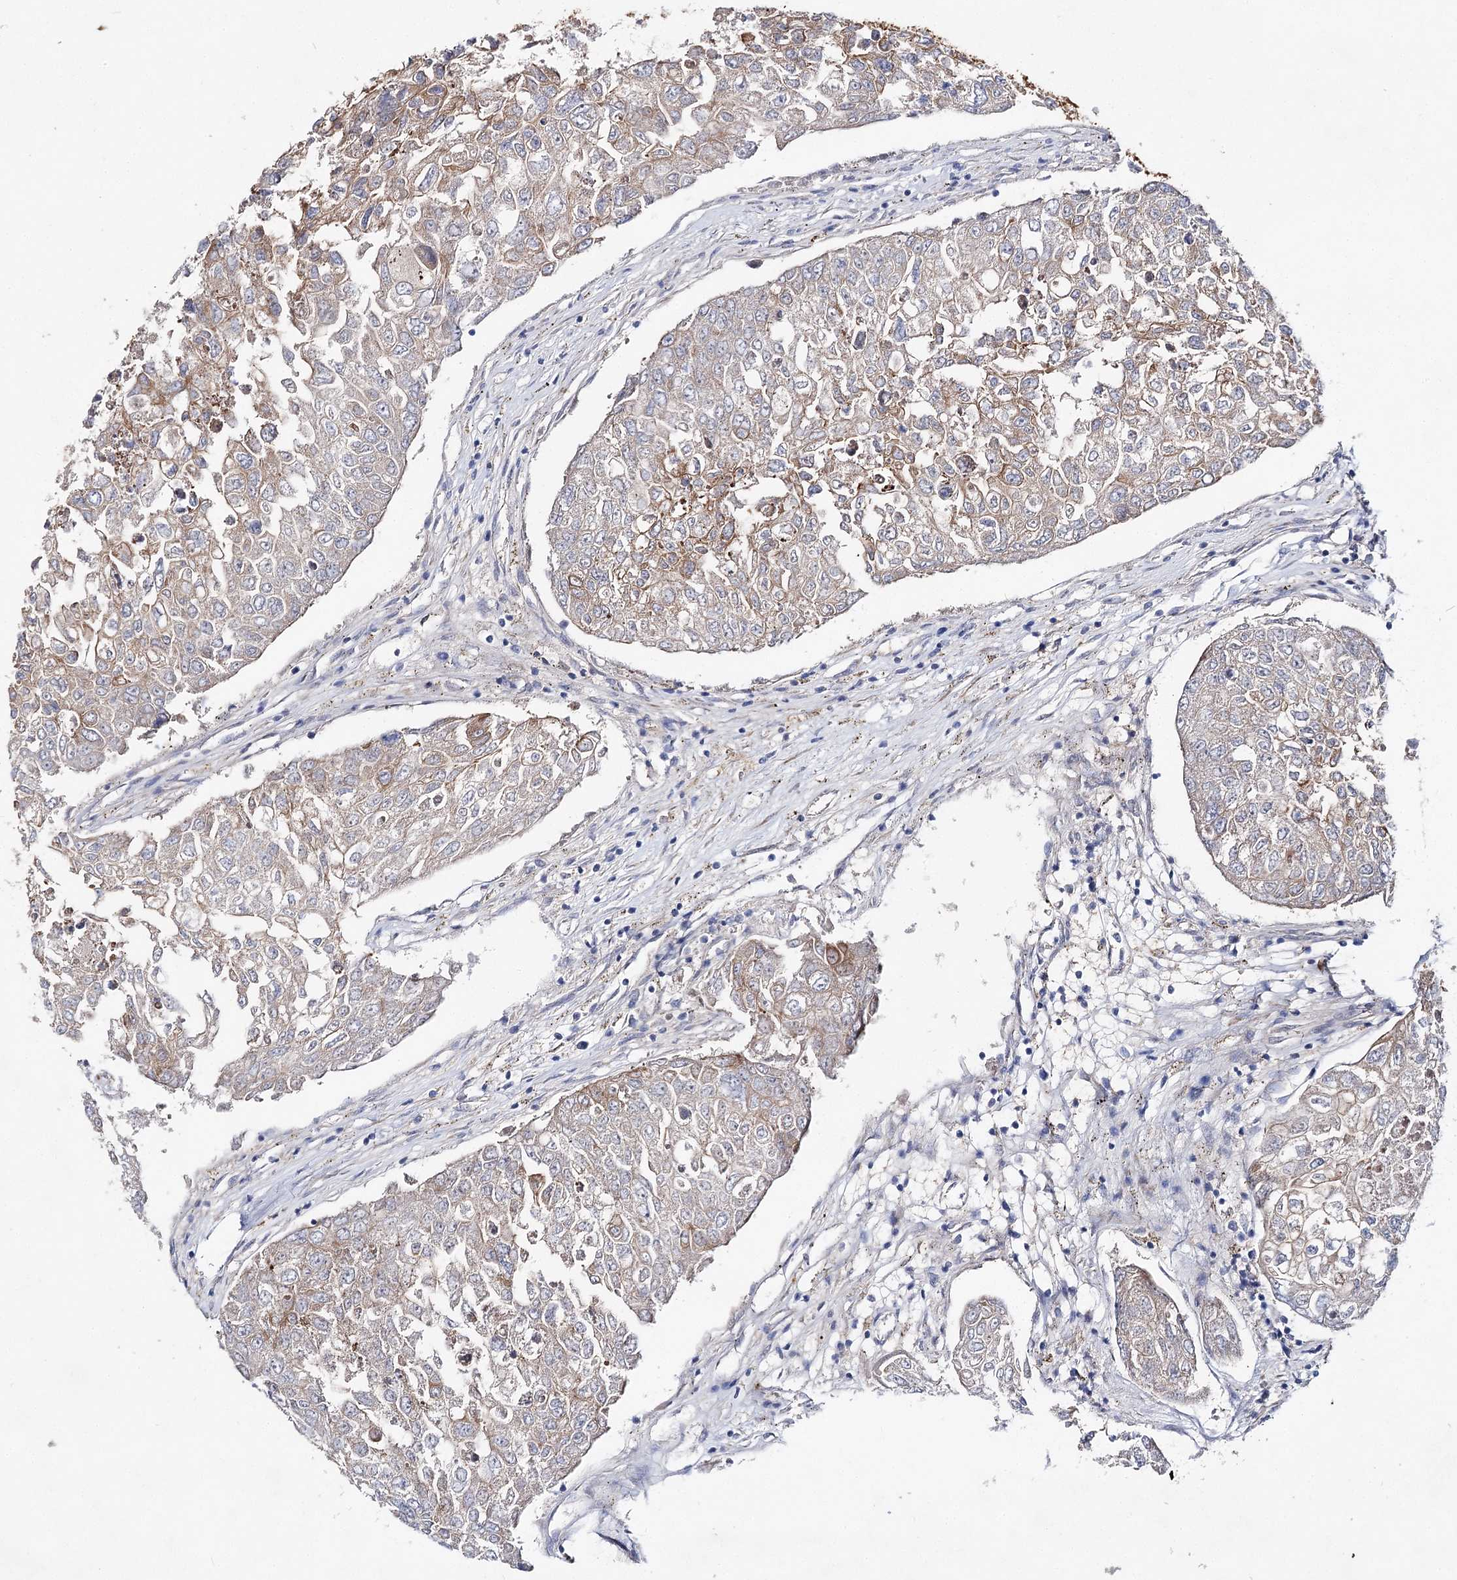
{"staining": {"intensity": "weak", "quantity": "25%-75%", "location": "cytoplasmic/membranous"}, "tissue": "urothelial cancer", "cell_type": "Tumor cells", "image_type": "cancer", "snomed": [{"axis": "morphology", "description": "Urothelial carcinoma, High grade"}, {"axis": "topography", "description": "Lymph node"}, {"axis": "topography", "description": "Urinary bladder"}], "caption": "Urothelial carcinoma (high-grade) stained with immunohistochemistry (IHC) exhibits weak cytoplasmic/membranous staining in approximately 25%-75% of tumor cells.", "gene": "LRRC14B", "patient": {"sex": "male", "age": 51}}